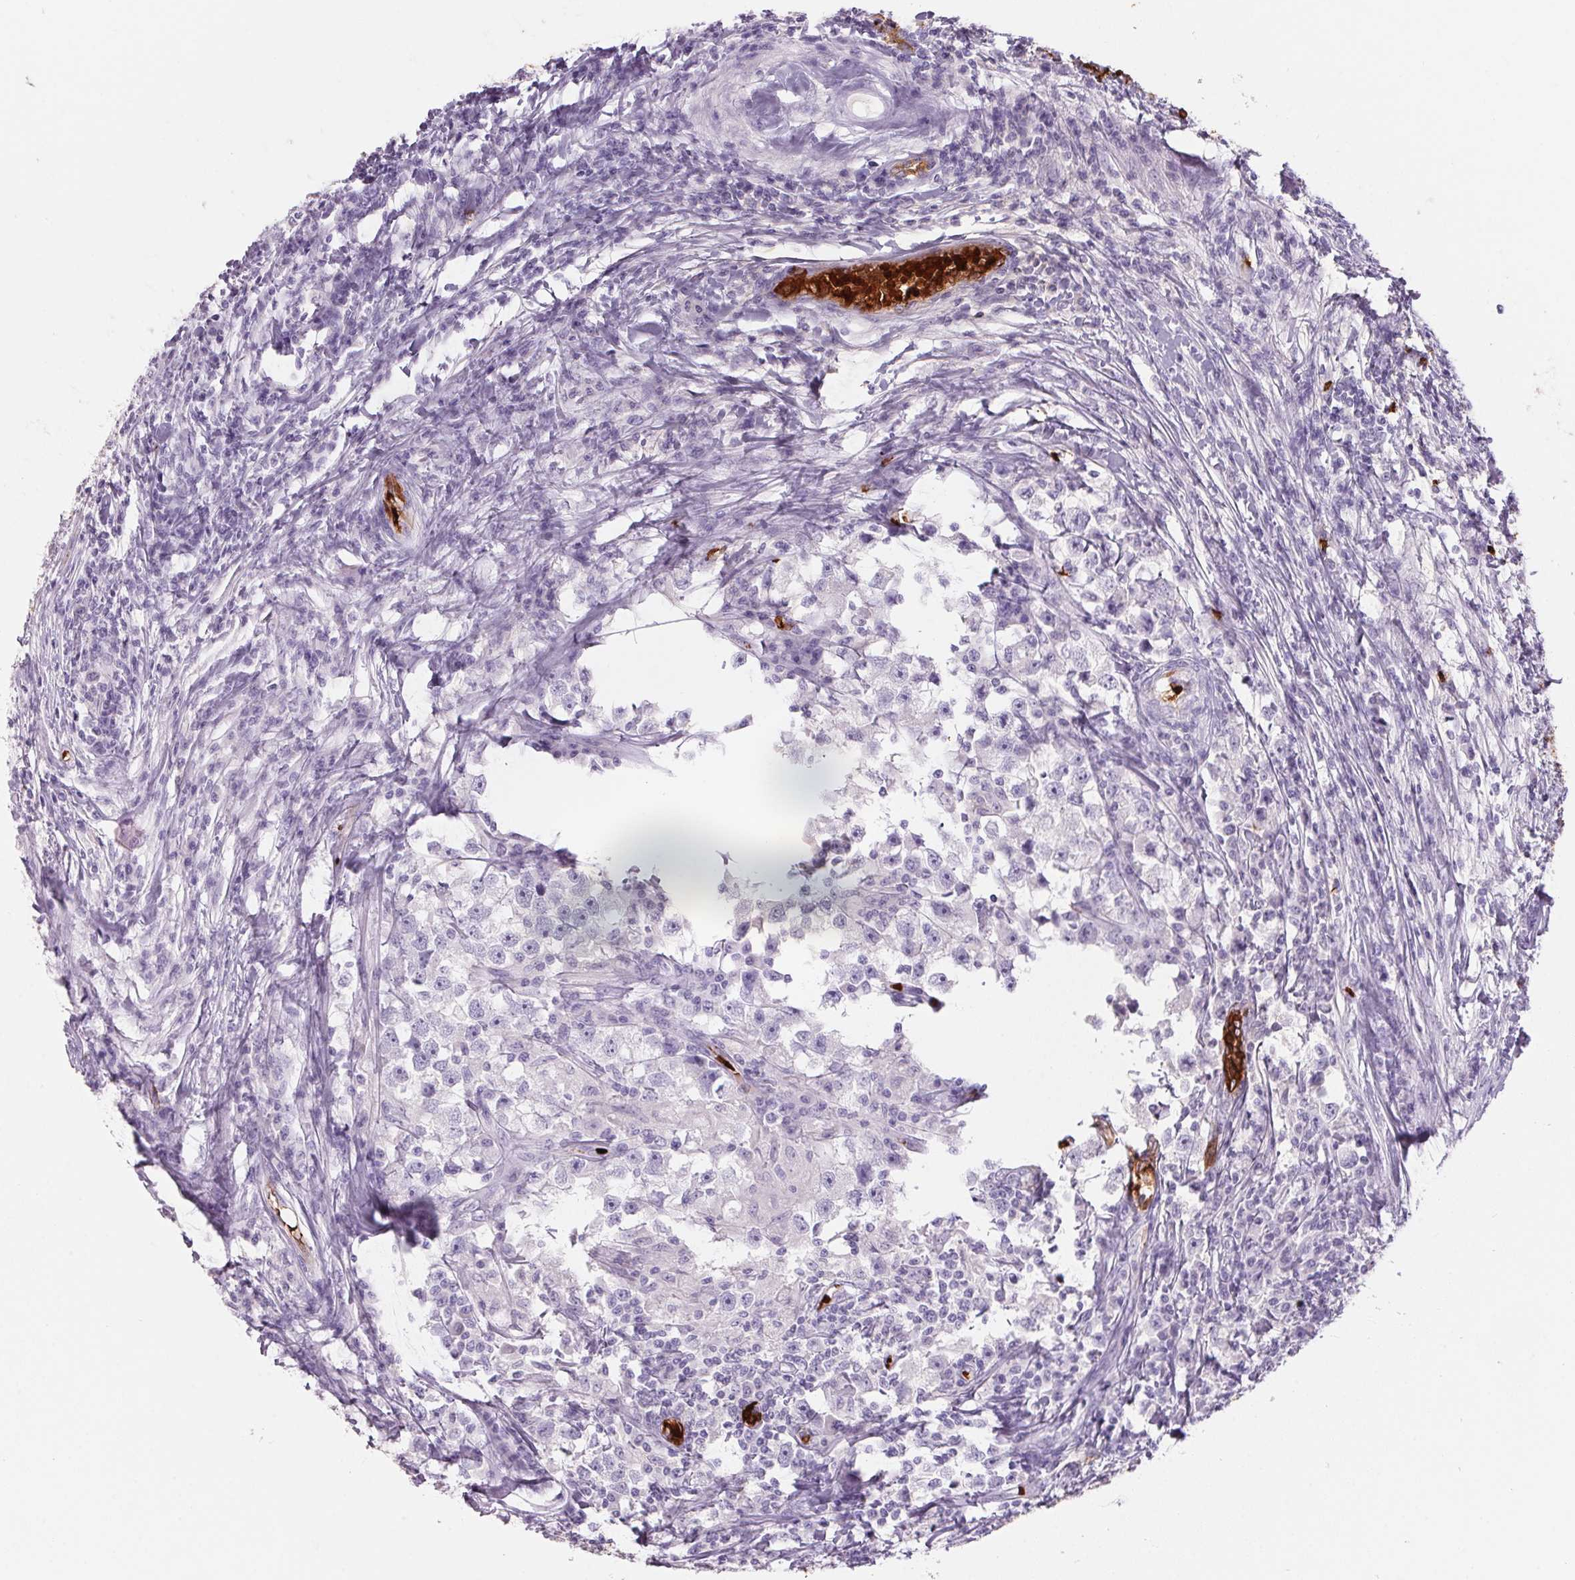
{"staining": {"intensity": "negative", "quantity": "none", "location": "none"}, "tissue": "testis cancer", "cell_type": "Tumor cells", "image_type": "cancer", "snomed": [{"axis": "morphology", "description": "Seminoma, NOS"}, {"axis": "topography", "description": "Testis"}], "caption": "Protein analysis of testis cancer (seminoma) shows no significant positivity in tumor cells.", "gene": "HBQ1", "patient": {"sex": "male", "age": 33}}